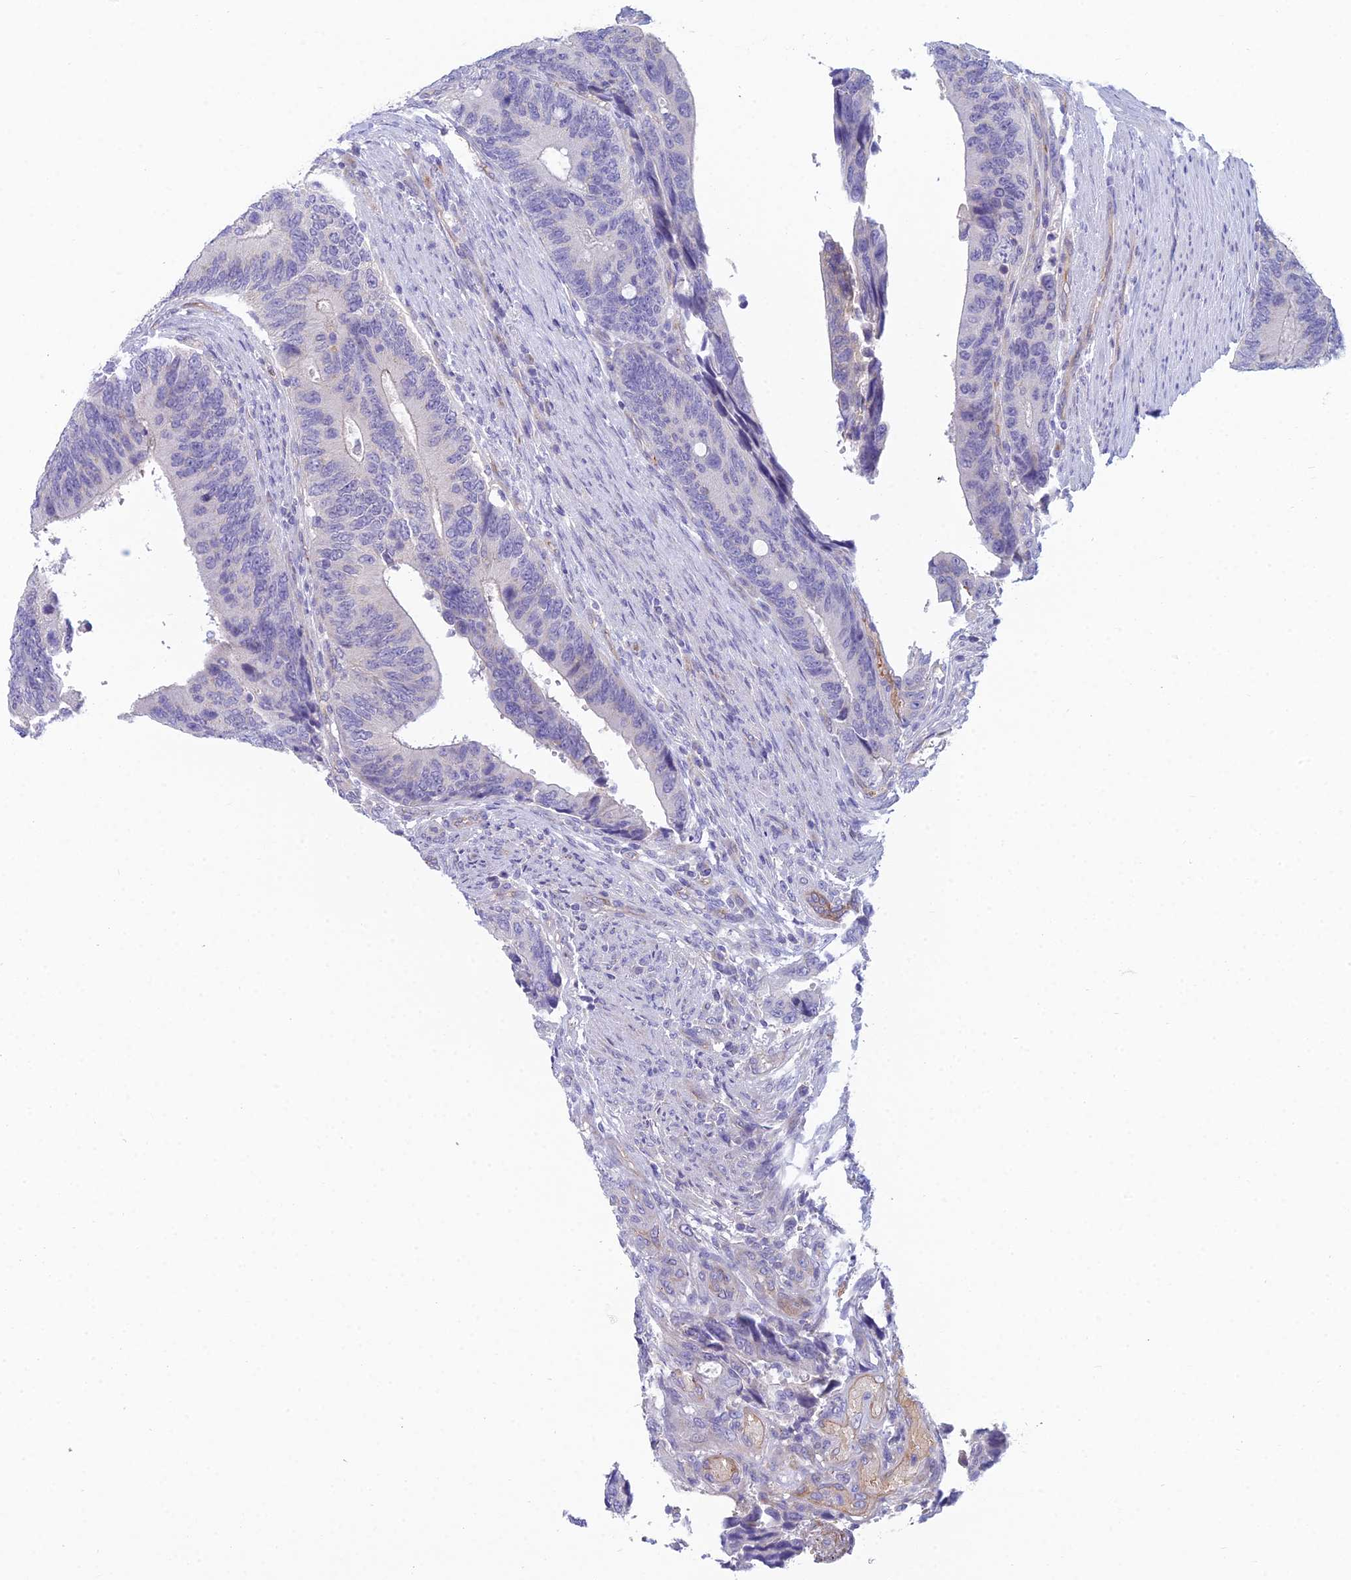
{"staining": {"intensity": "negative", "quantity": "none", "location": "none"}, "tissue": "colorectal cancer", "cell_type": "Tumor cells", "image_type": "cancer", "snomed": [{"axis": "morphology", "description": "Adenocarcinoma, NOS"}, {"axis": "topography", "description": "Colon"}], "caption": "Immunohistochemical staining of adenocarcinoma (colorectal) displays no significant staining in tumor cells. (DAB (3,3'-diaminobenzidine) IHC with hematoxylin counter stain).", "gene": "ZNF564", "patient": {"sex": "male", "age": 87}}